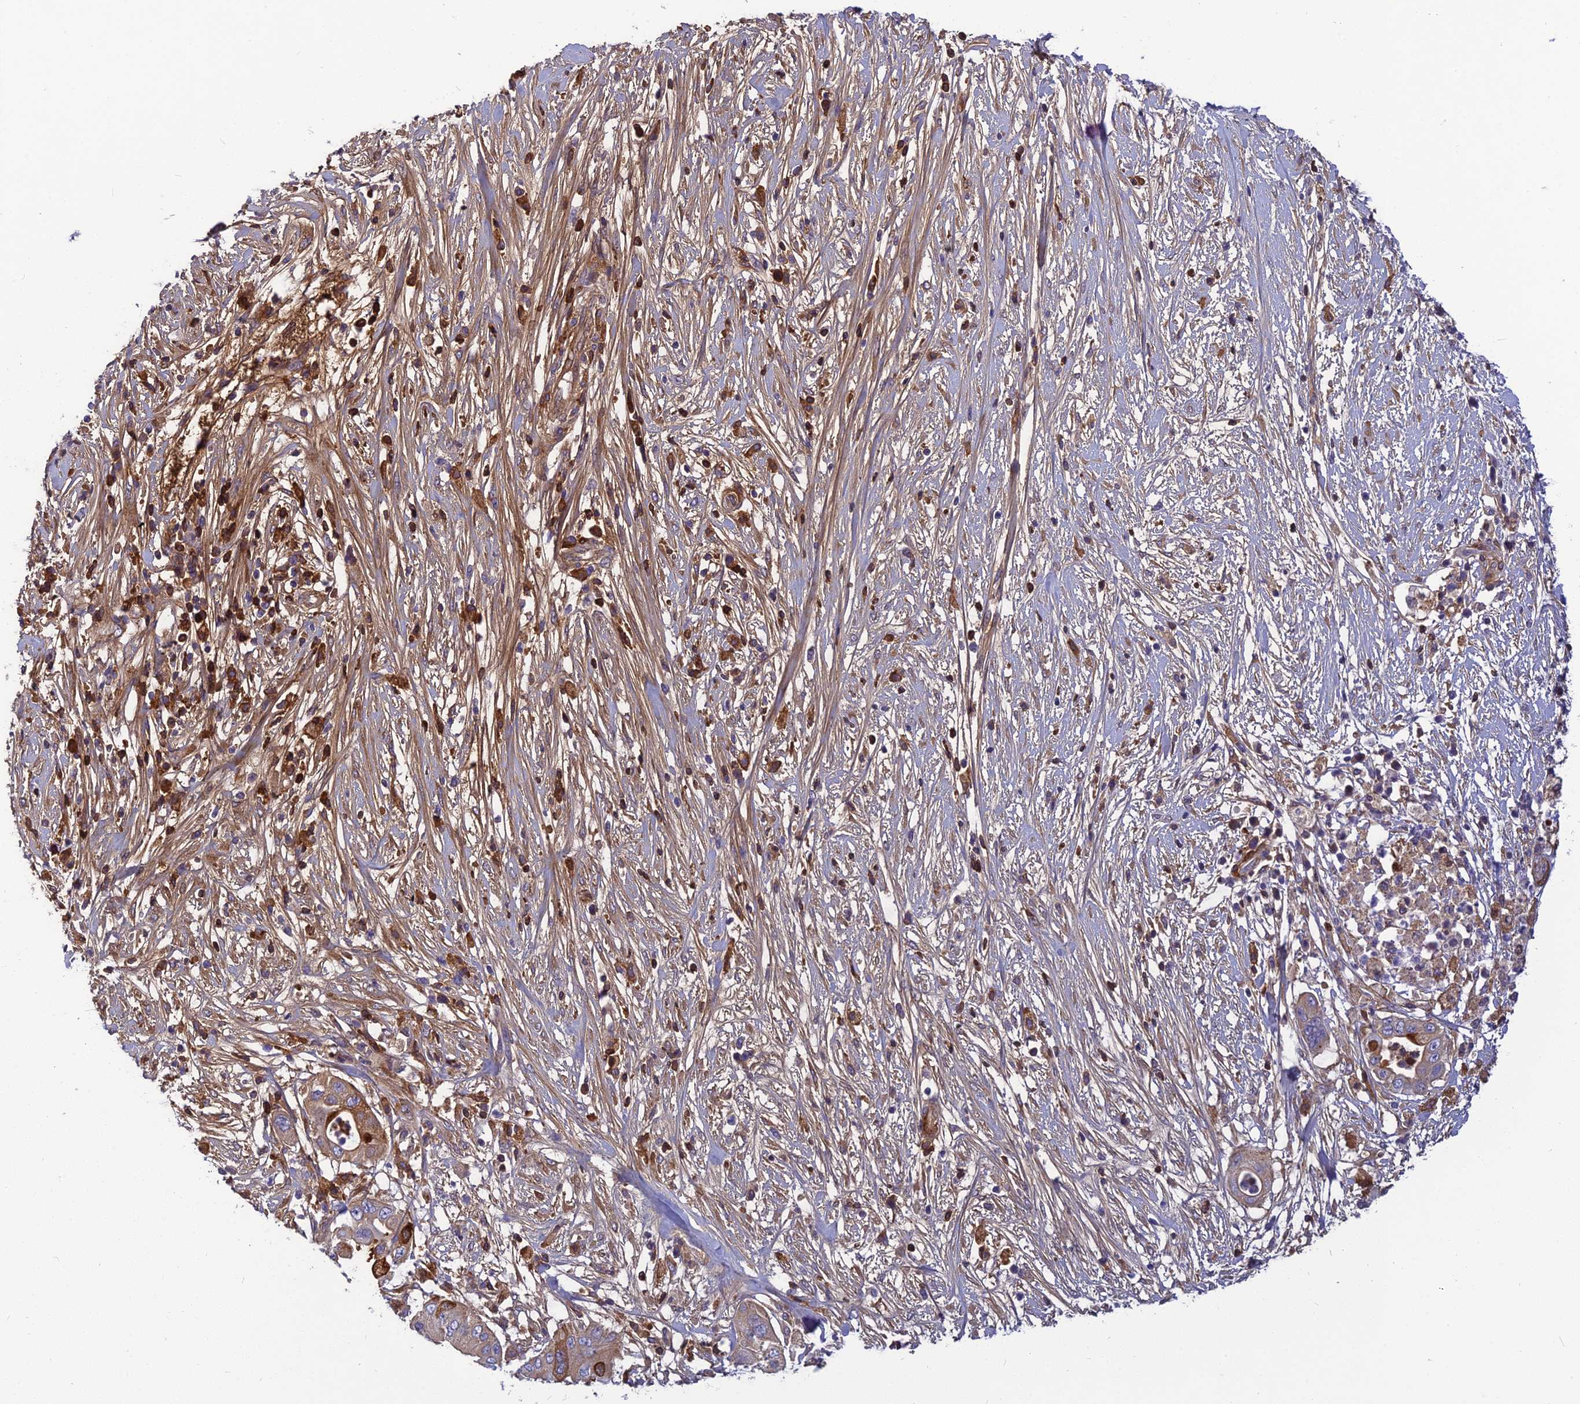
{"staining": {"intensity": "moderate", "quantity": "<25%", "location": "cytoplasmic/membranous"}, "tissue": "pancreatic cancer", "cell_type": "Tumor cells", "image_type": "cancer", "snomed": [{"axis": "morphology", "description": "Adenocarcinoma, NOS"}, {"axis": "topography", "description": "Pancreas"}], "caption": "Immunohistochemistry (IHC) of human pancreatic cancer (adenocarcinoma) shows low levels of moderate cytoplasmic/membranous expression in about <25% of tumor cells. The protein is stained brown, and the nuclei are stained in blue (DAB (3,3'-diaminobenzidine) IHC with brightfield microscopy, high magnification).", "gene": "CLEC11A", "patient": {"sex": "male", "age": 68}}